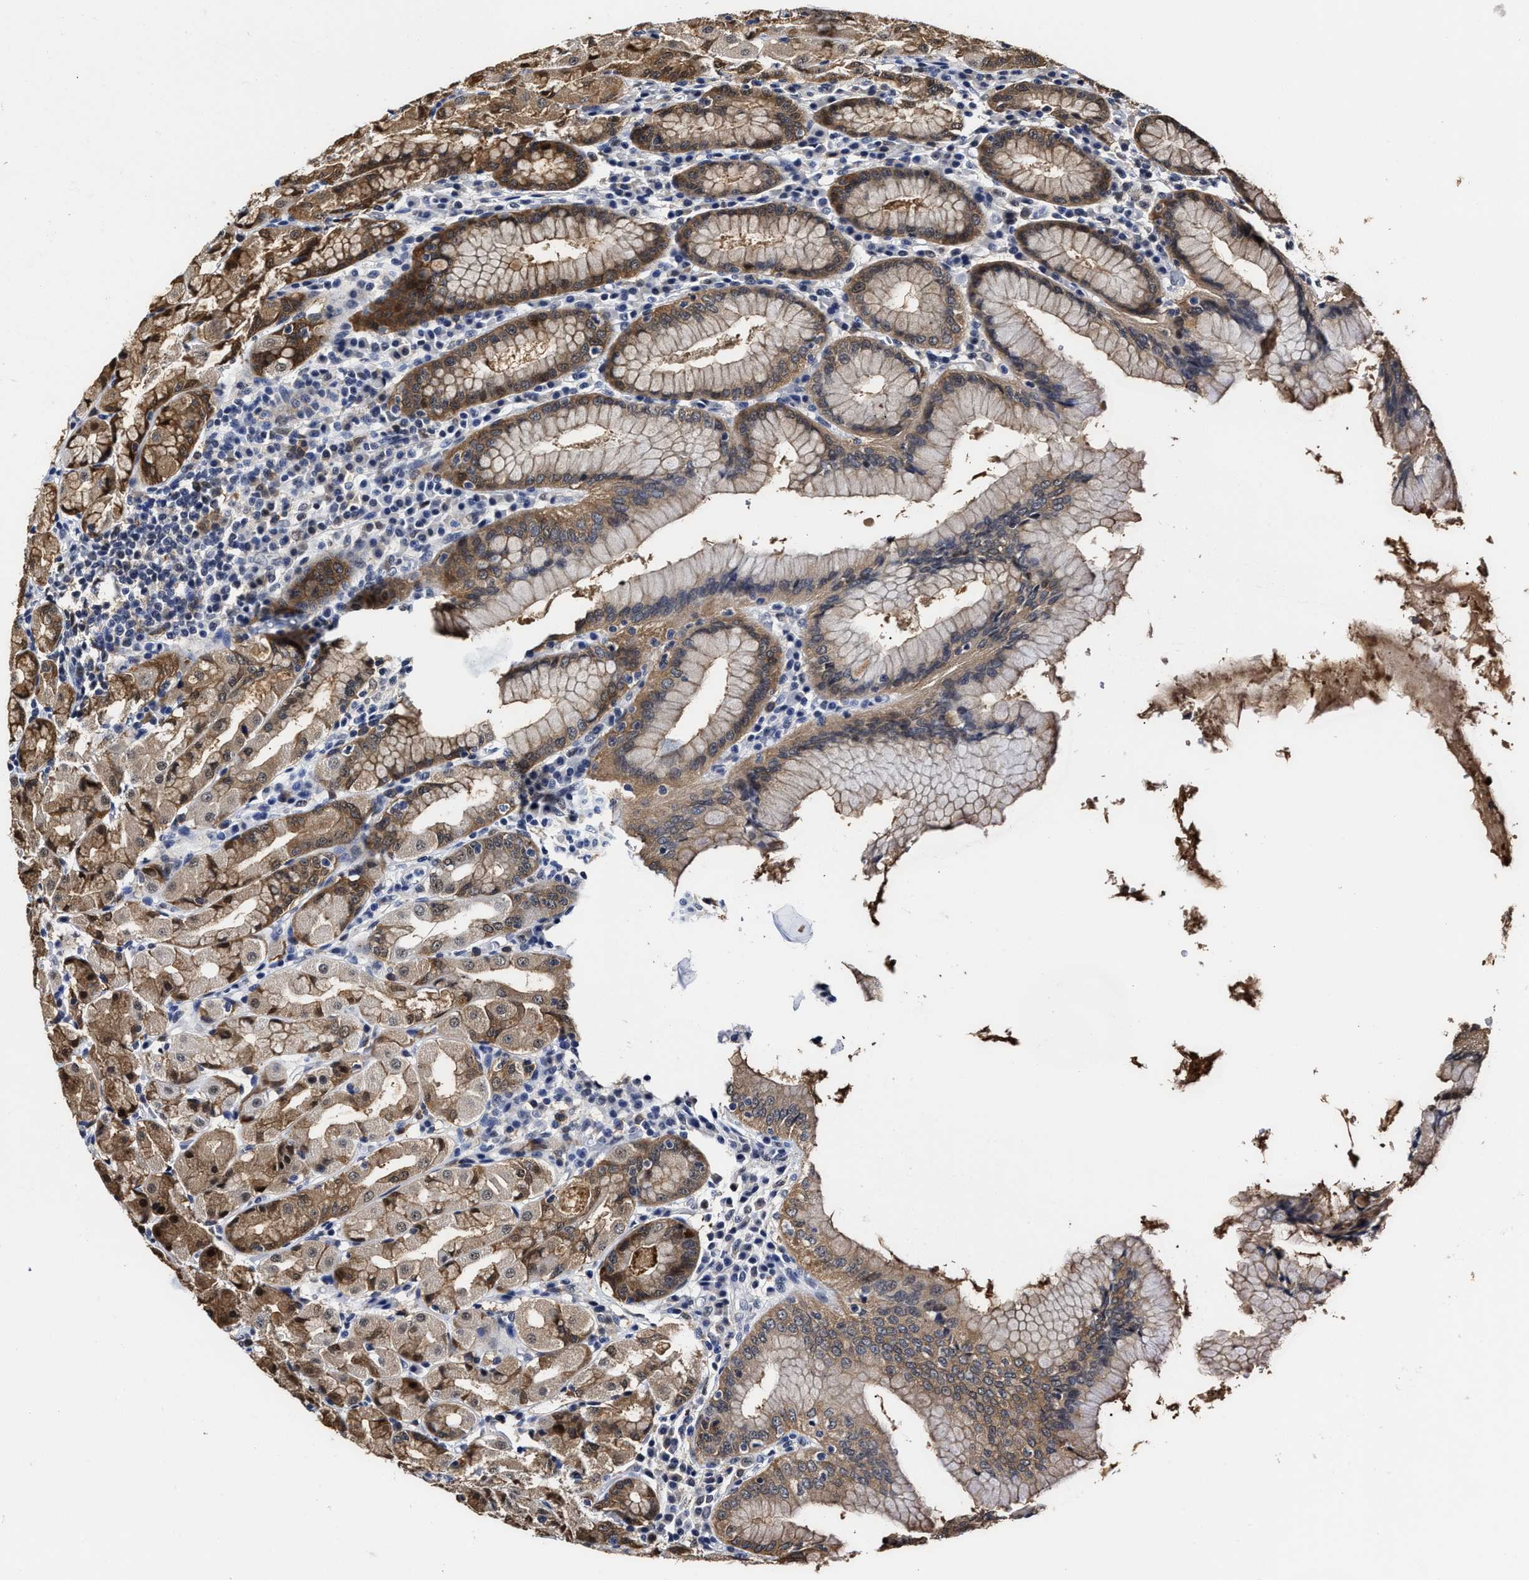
{"staining": {"intensity": "moderate", "quantity": ">75%", "location": "cytoplasmic/membranous,nuclear"}, "tissue": "stomach", "cell_type": "Glandular cells", "image_type": "normal", "snomed": [{"axis": "morphology", "description": "Normal tissue, NOS"}, {"axis": "topography", "description": "Stomach"}, {"axis": "topography", "description": "Stomach, lower"}], "caption": "High-magnification brightfield microscopy of normal stomach stained with DAB (3,3'-diaminobenzidine) (brown) and counterstained with hematoxylin (blue). glandular cells exhibit moderate cytoplasmic/membranous,nuclear staining is present in approximately>75% of cells.", "gene": "PRPF4B", "patient": {"sex": "female", "age": 56}}